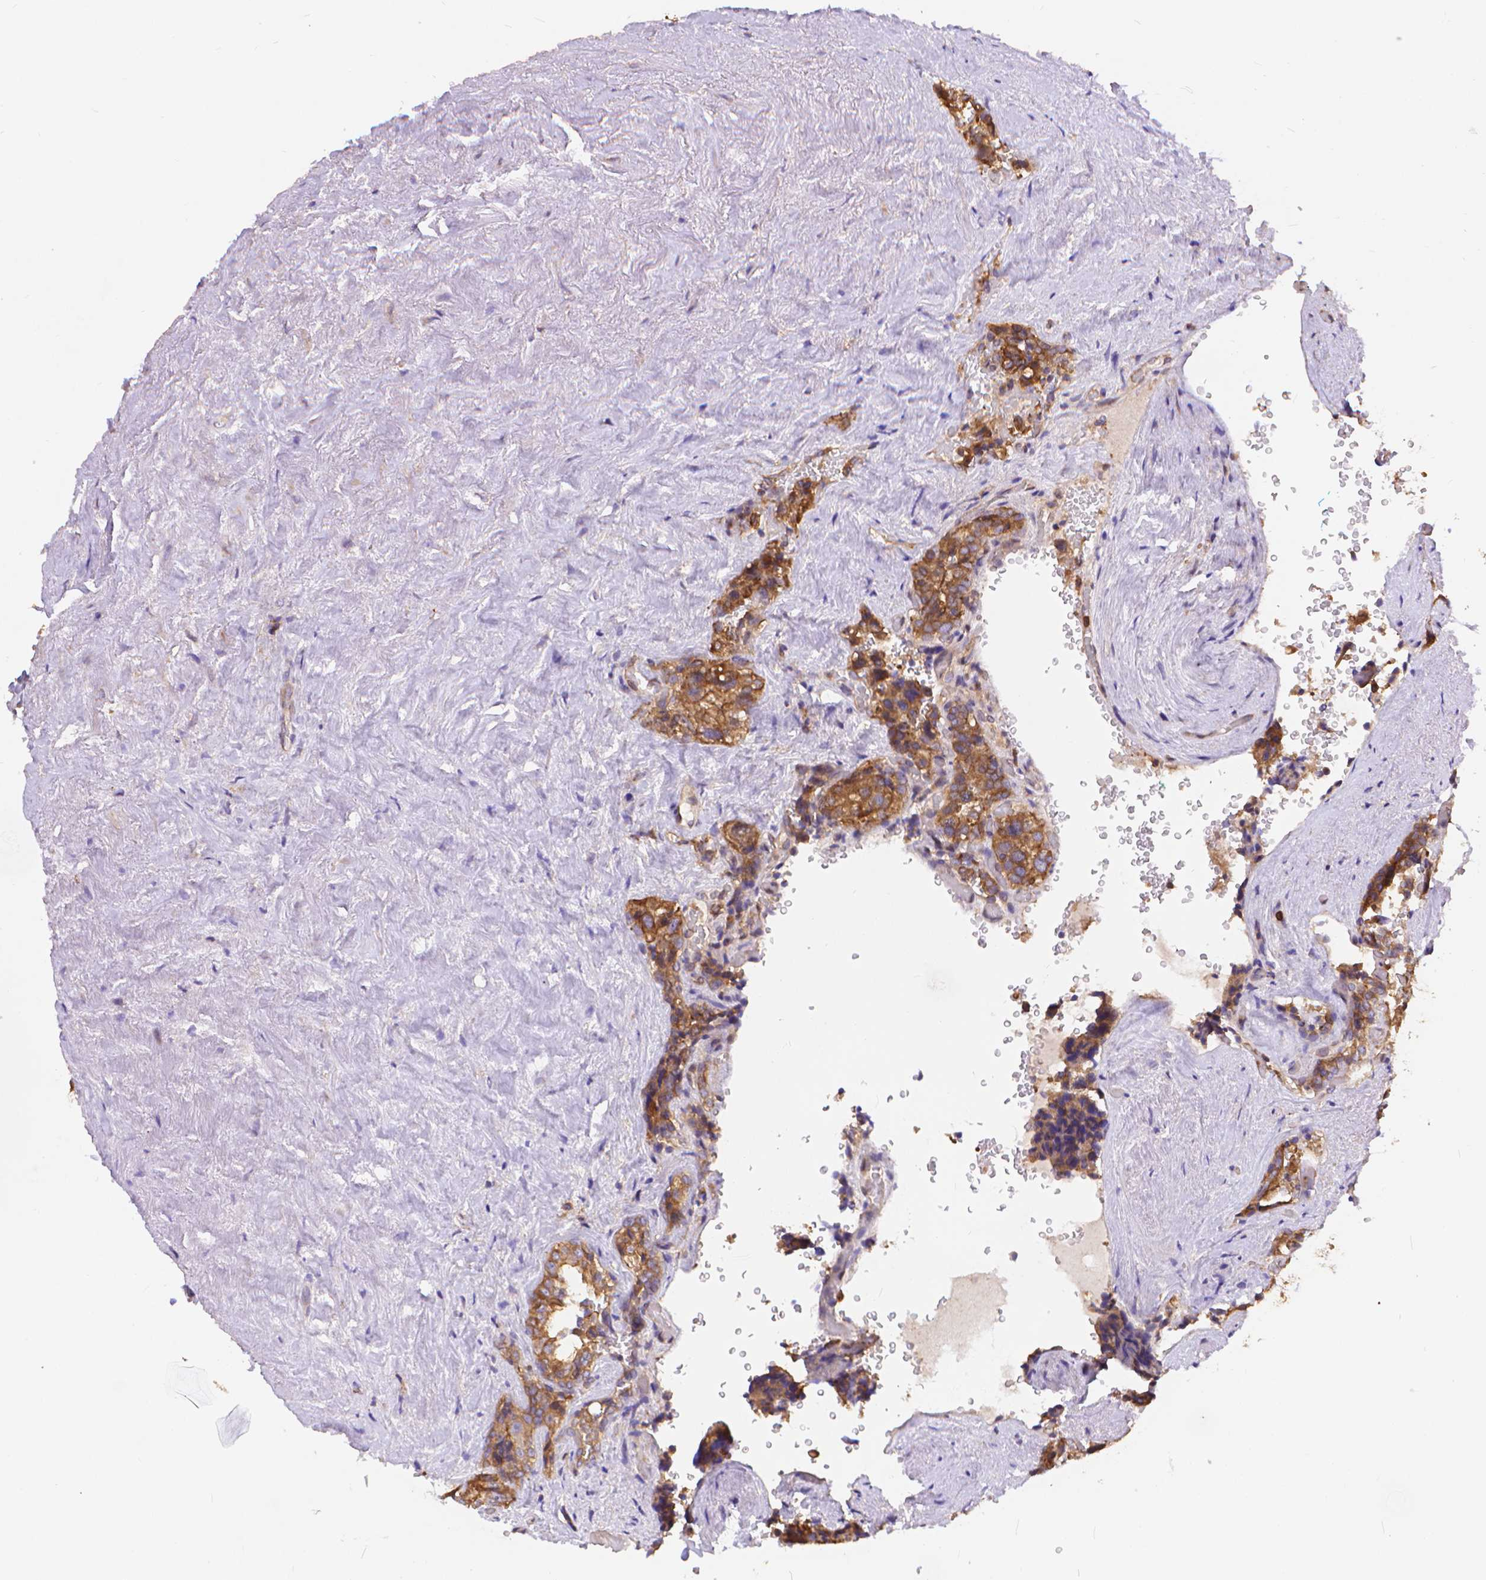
{"staining": {"intensity": "moderate", "quantity": ">75%", "location": "cytoplasmic/membranous"}, "tissue": "seminal vesicle", "cell_type": "Glandular cells", "image_type": "normal", "snomed": [{"axis": "morphology", "description": "Normal tissue, NOS"}, {"axis": "topography", "description": "Seminal veicle"}], "caption": "Human seminal vesicle stained for a protein (brown) exhibits moderate cytoplasmic/membranous positive expression in about >75% of glandular cells.", "gene": "ARAP1", "patient": {"sex": "male", "age": 69}}